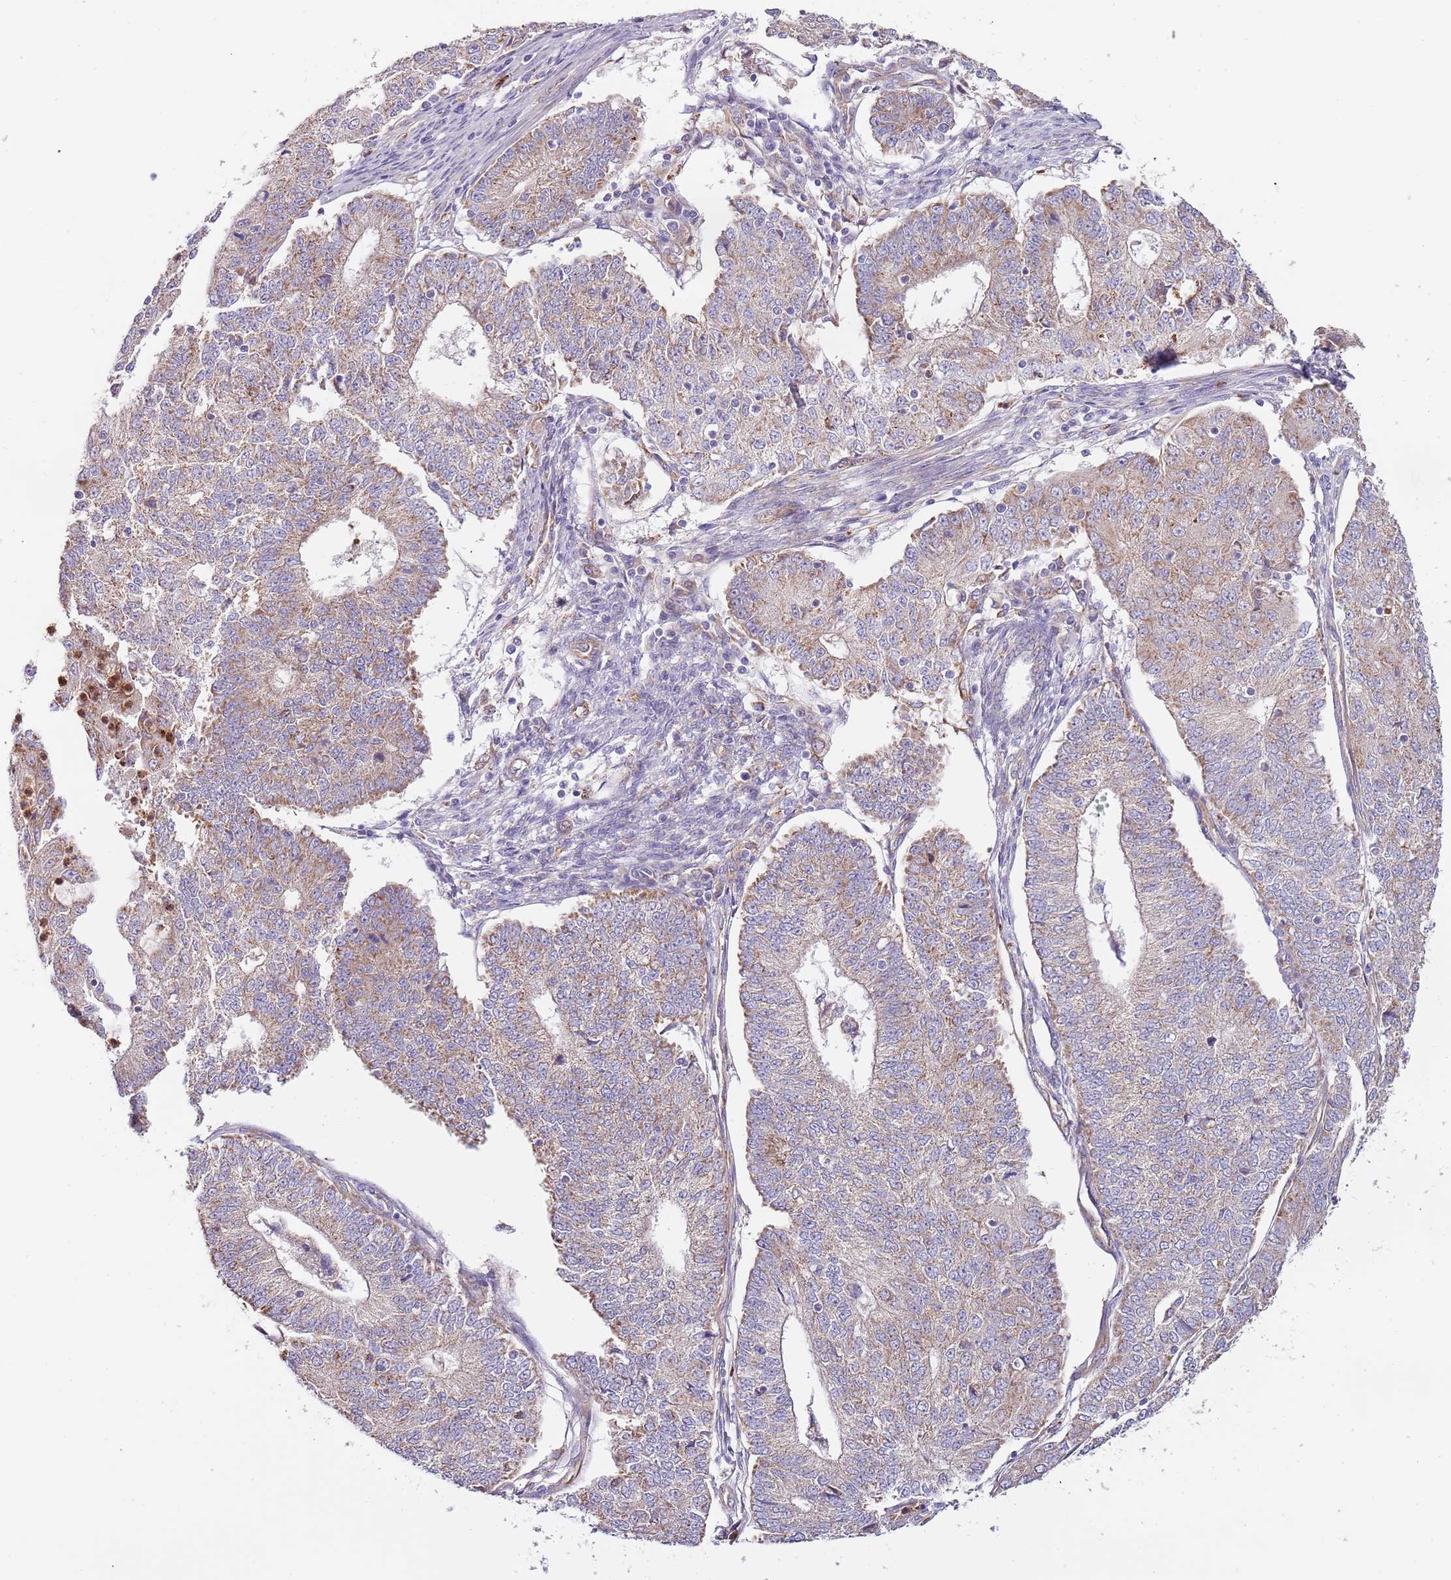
{"staining": {"intensity": "weak", "quantity": "25%-75%", "location": "cytoplasmic/membranous"}, "tissue": "endometrial cancer", "cell_type": "Tumor cells", "image_type": "cancer", "snomed": [{"axis": "morphology", "description": "Adenocarcinoma, NOS"}, {"axis": "topography", "description": "Endometrium"}], "caption": "Endometrial adenocarcinoma stained with a brown dye reveals weak cytoplasmic/membranous positive positivity in about 25%-75% of tumor cells.", "gene": "DOCK6", "patient": {"sex": "female", "age": 56}}